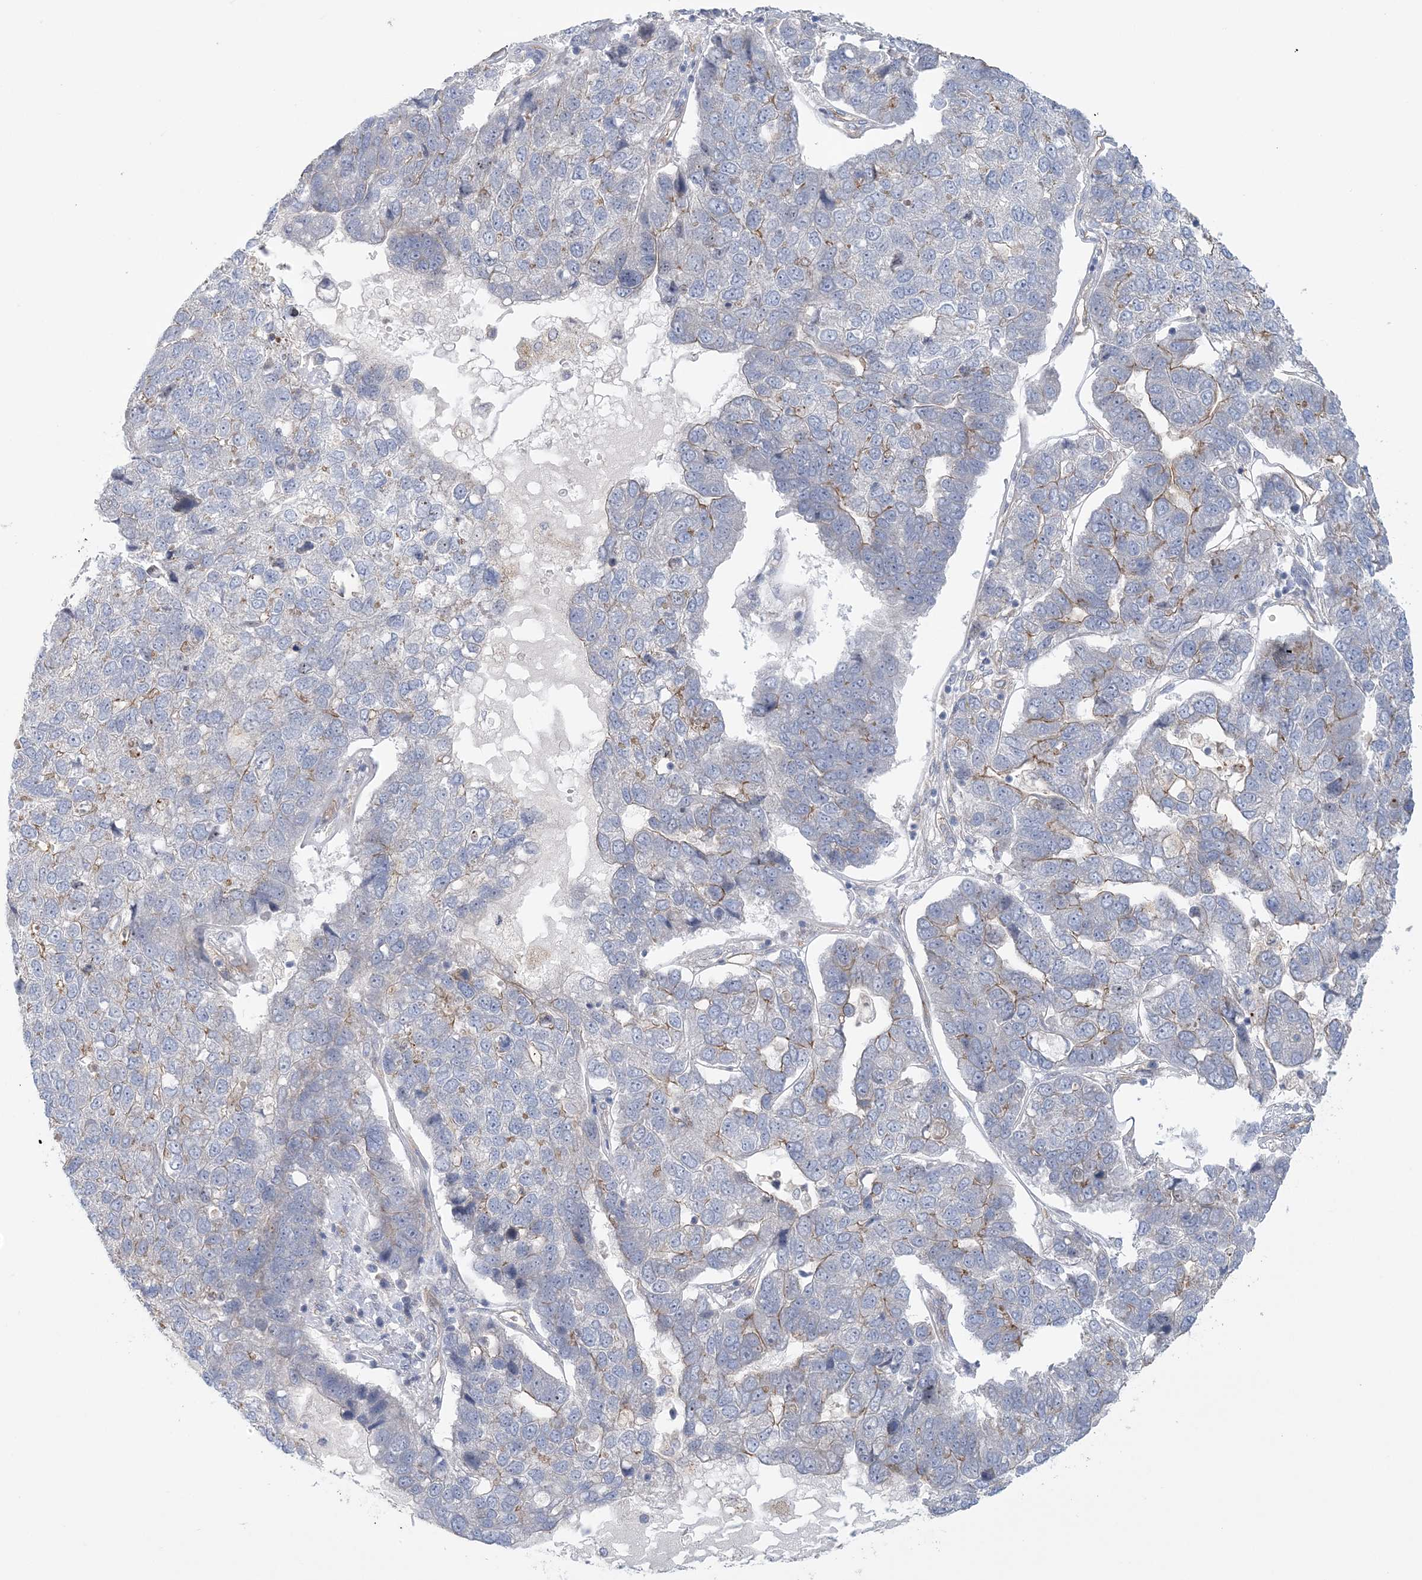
{"staining": {"intensity": "weak", "quantity": "<25%", "location": "cytoplasmic/membranous"}, "tissue": "pancreatic cancer", "cell_type": "Tumor cells", "image_type": "cancer", "snomed": [{"axis": "morphology", "description": "Adenocarcinoma, NOS"}, {"axis": "topography", "description": "Pancreas"}], "caption": "Immunohistochemistry image of neoplastic tissue: human pancreatic adenocarcinoma stained with DAB displays no significant protein expression in tumor cells.", "gene": "RAI14", "patient": {"sex": "female", "age": 61}}